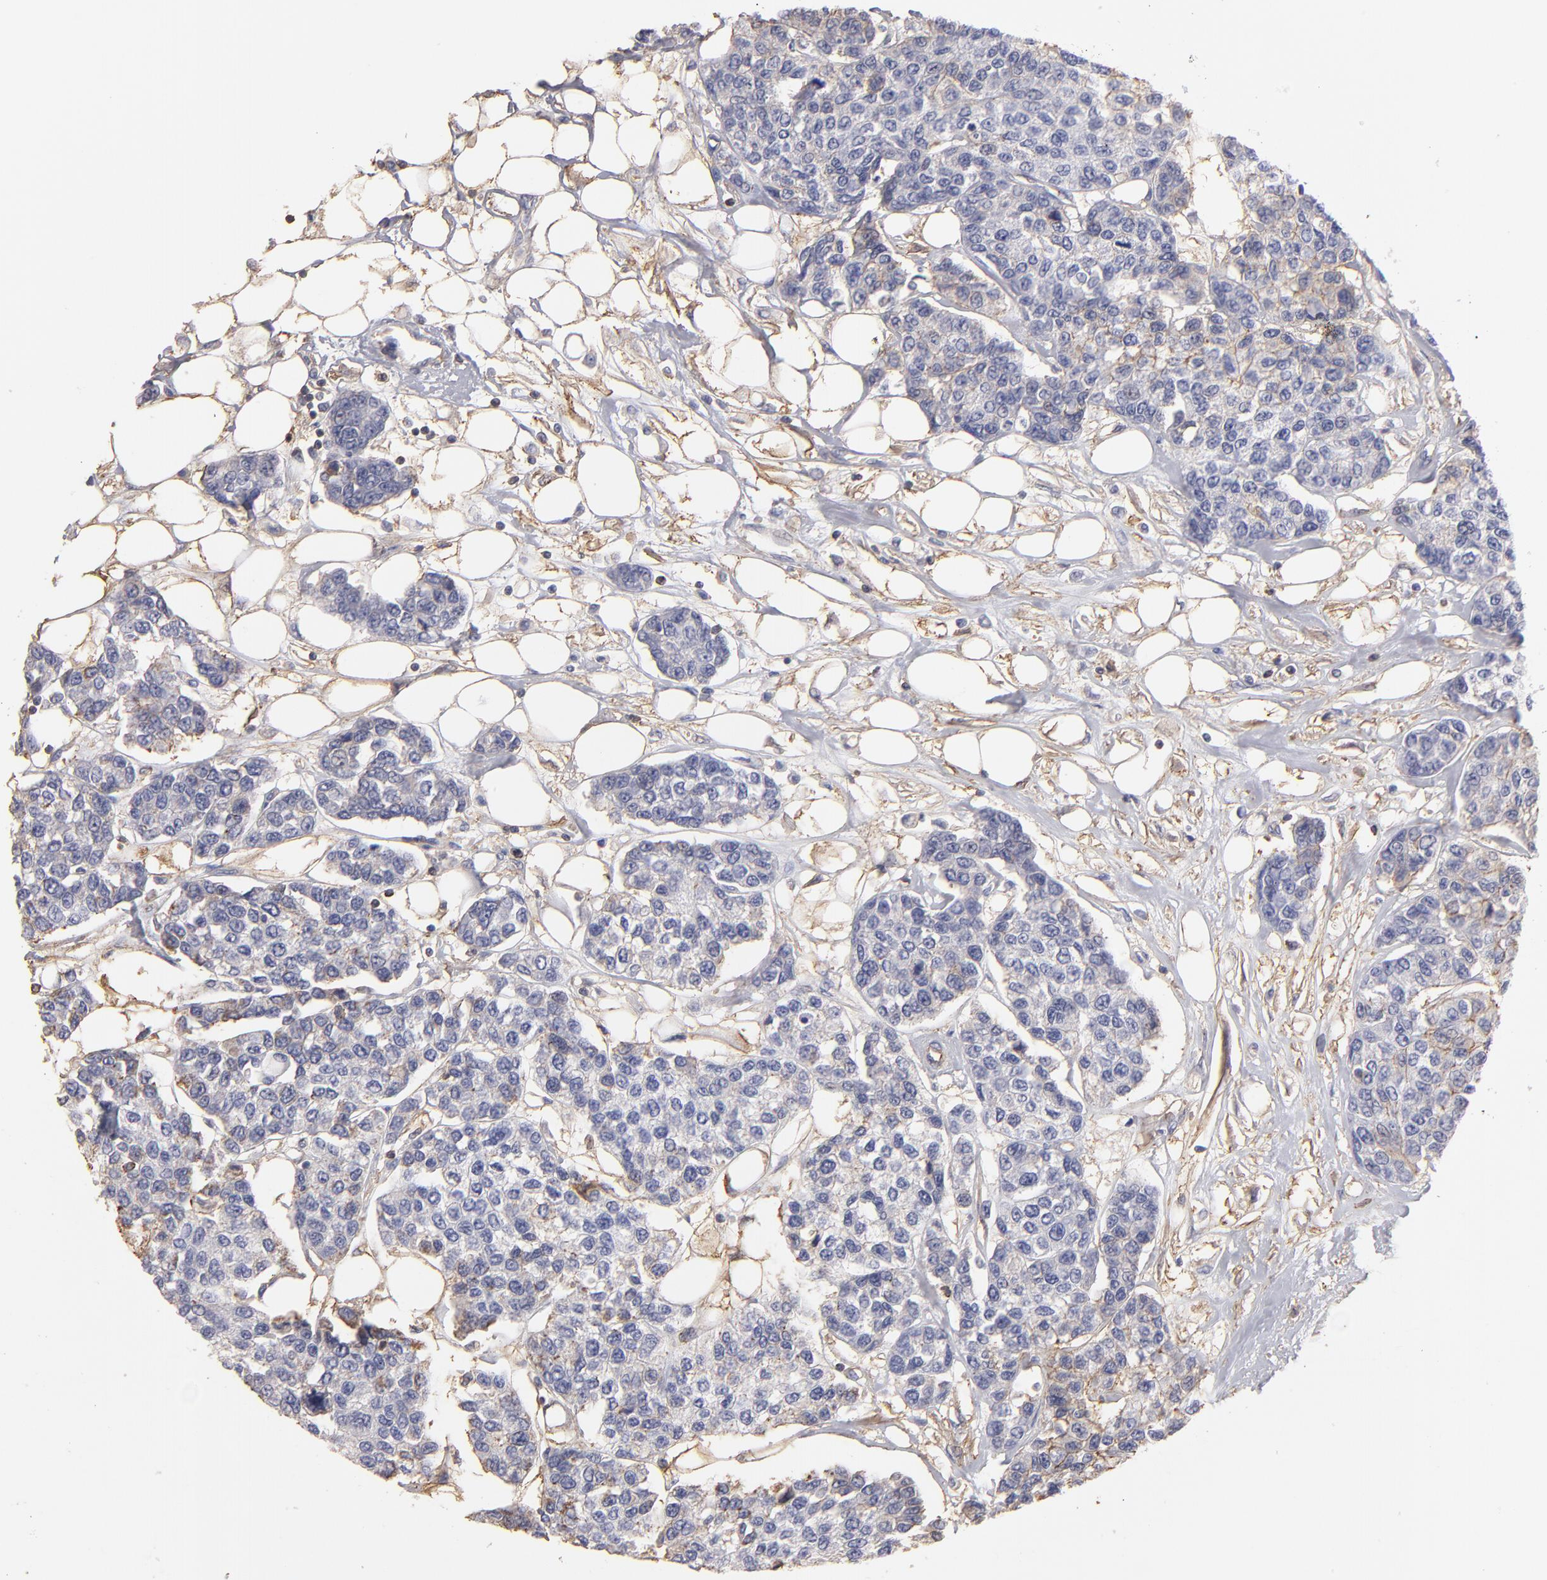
{"staining": {"intensity": "negative", "quantity": "none", "location": "none"}, "tissue": "breast cancer", "cell_type": "Tumor cells", "image_type": "cancer", "snomed": [{"axis": "morphology", "description": "Duct carcinoma"}, {"axis": "topography", "description": "Breast"}], "caption": "A high-resolution image shows immunohistochemistry (IHC) staining of intraductal carcinoma (breast), which displays no significant positivity in tumor cells. (Stains: DAB immunohistochemistry with hematoxylin counter stain, Microscopy: brightfield microscopy at high magnification).", "gene": "ABCB1", "patient": {"sex": "female", "age": 51}}